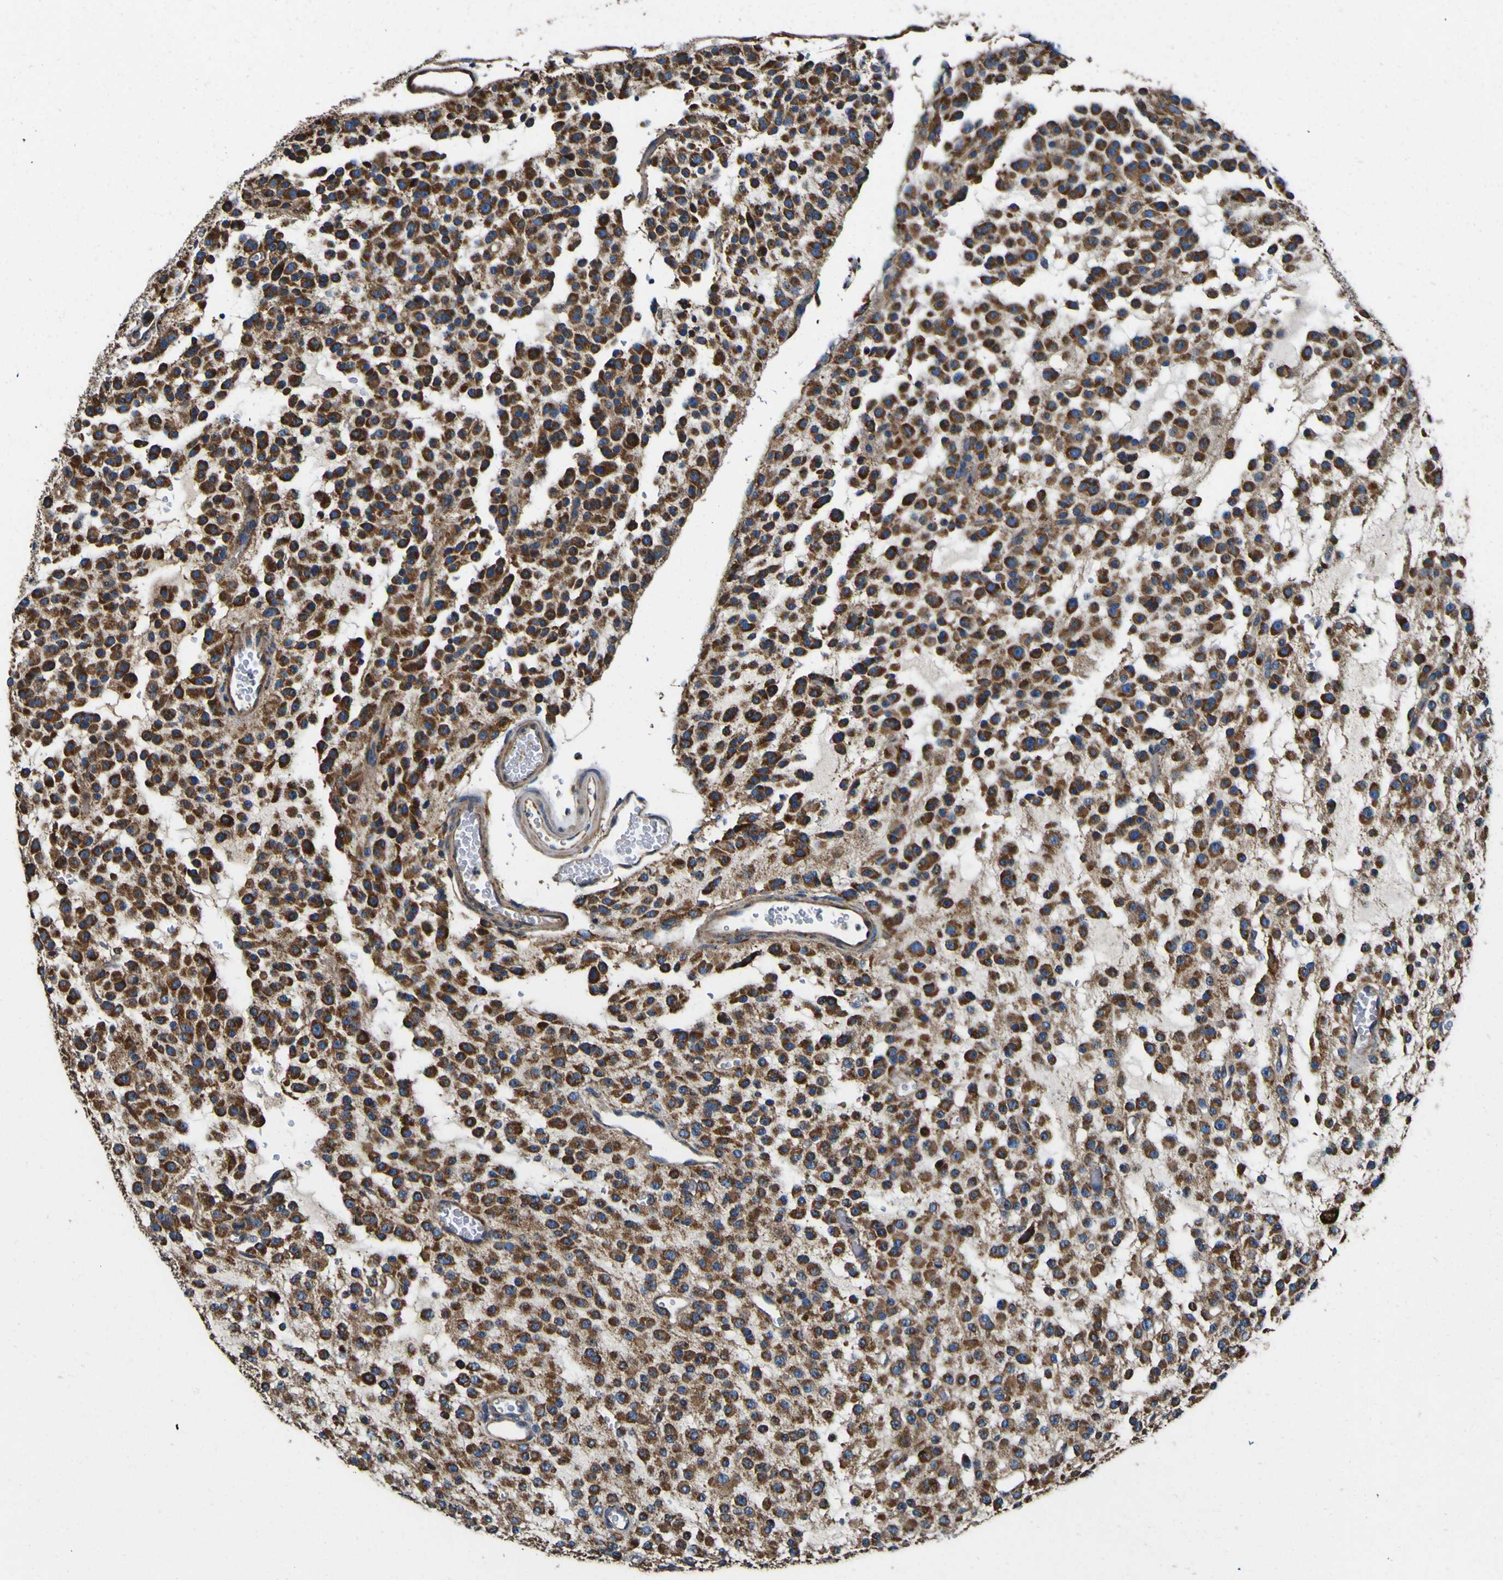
{"staining": {"intensity": "strong", "quantity": "25%-75%", "location": "cytoplasmic/membranous"}, "tissue": "glioma", "cell_type": "Tumor cells", "image_type": "cancer", "snomed": [{"axis": "morphology", "description": "Glioma, malignant, Low grade"}, {"axis": "topography", "description": "Brain"}], "caption": "Immunohistochemical staining of human malignant glioma (low-grade) reveals high levels of strong cytoplasmic/membranous positivity in about 25%-75% of tumor cells.", "gene": "INPP5A", "patient": {"sex": "male", "age": 38}}